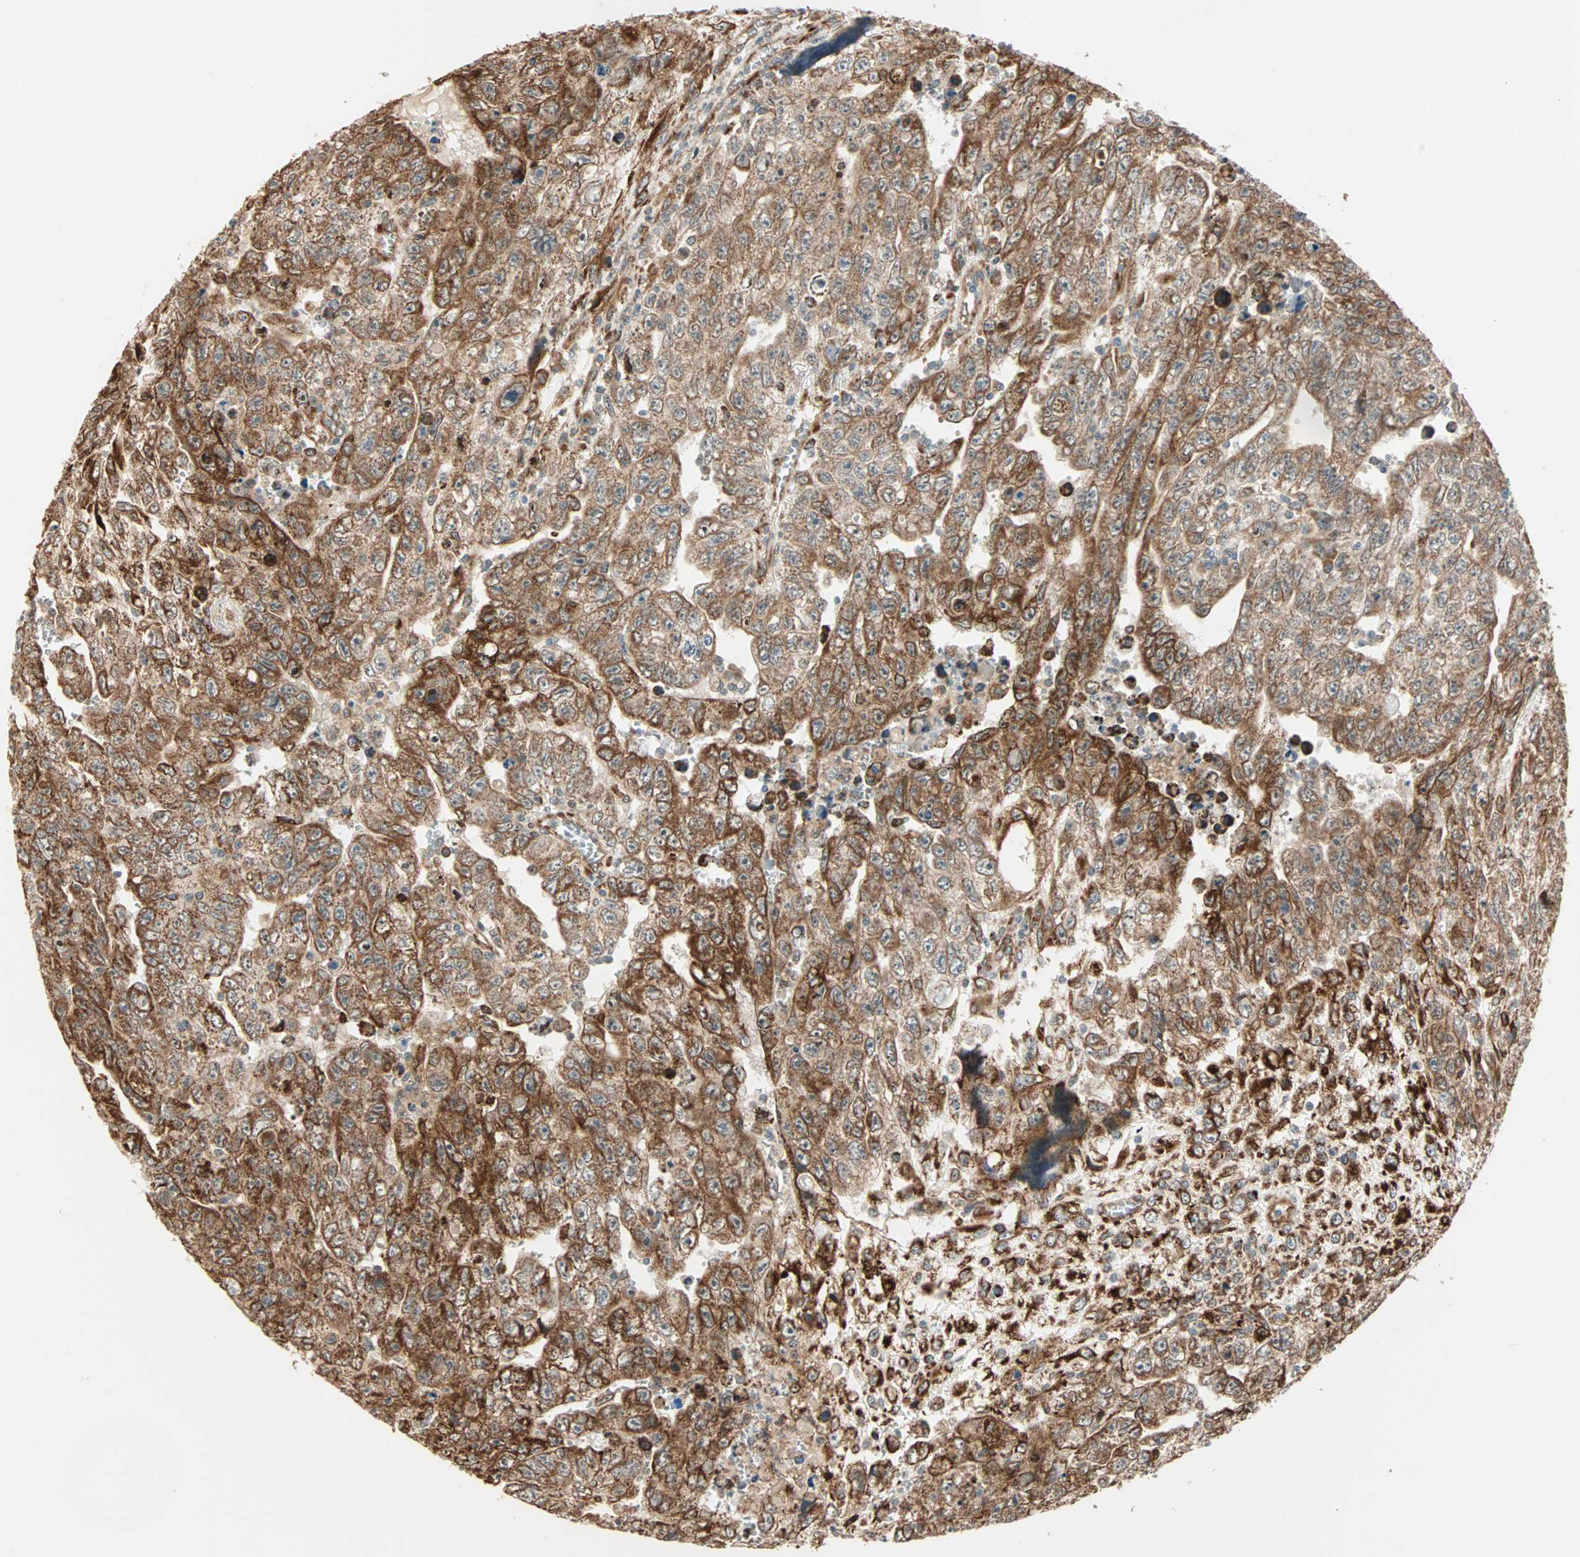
{"staining": {"intensity": "strong", "quantity": ">75%", "location": "cytoplasmic/membranous"}, "tissue": "testis cancer", "cell_type": "Tumor cells", "image_type": "cancer", "snomed": [{"axis": "morphology", "description": "Carcinoma, Embryonal, NOS"}, {"axis": "topography", "description": "Testis"}], "caption": "Immunohistochemistry photomicrograph of neoplastic tissue: testis embryonal carcinoma stained using IHC demonstrates high levels of strong protein expression localized specifically in the cytoplasmic/membranous of tumor cells, appearing as a cytoplasmic/membranous brown color.", "gene": "P4HA1", "patient": {"sex": "male", "age": 28}}